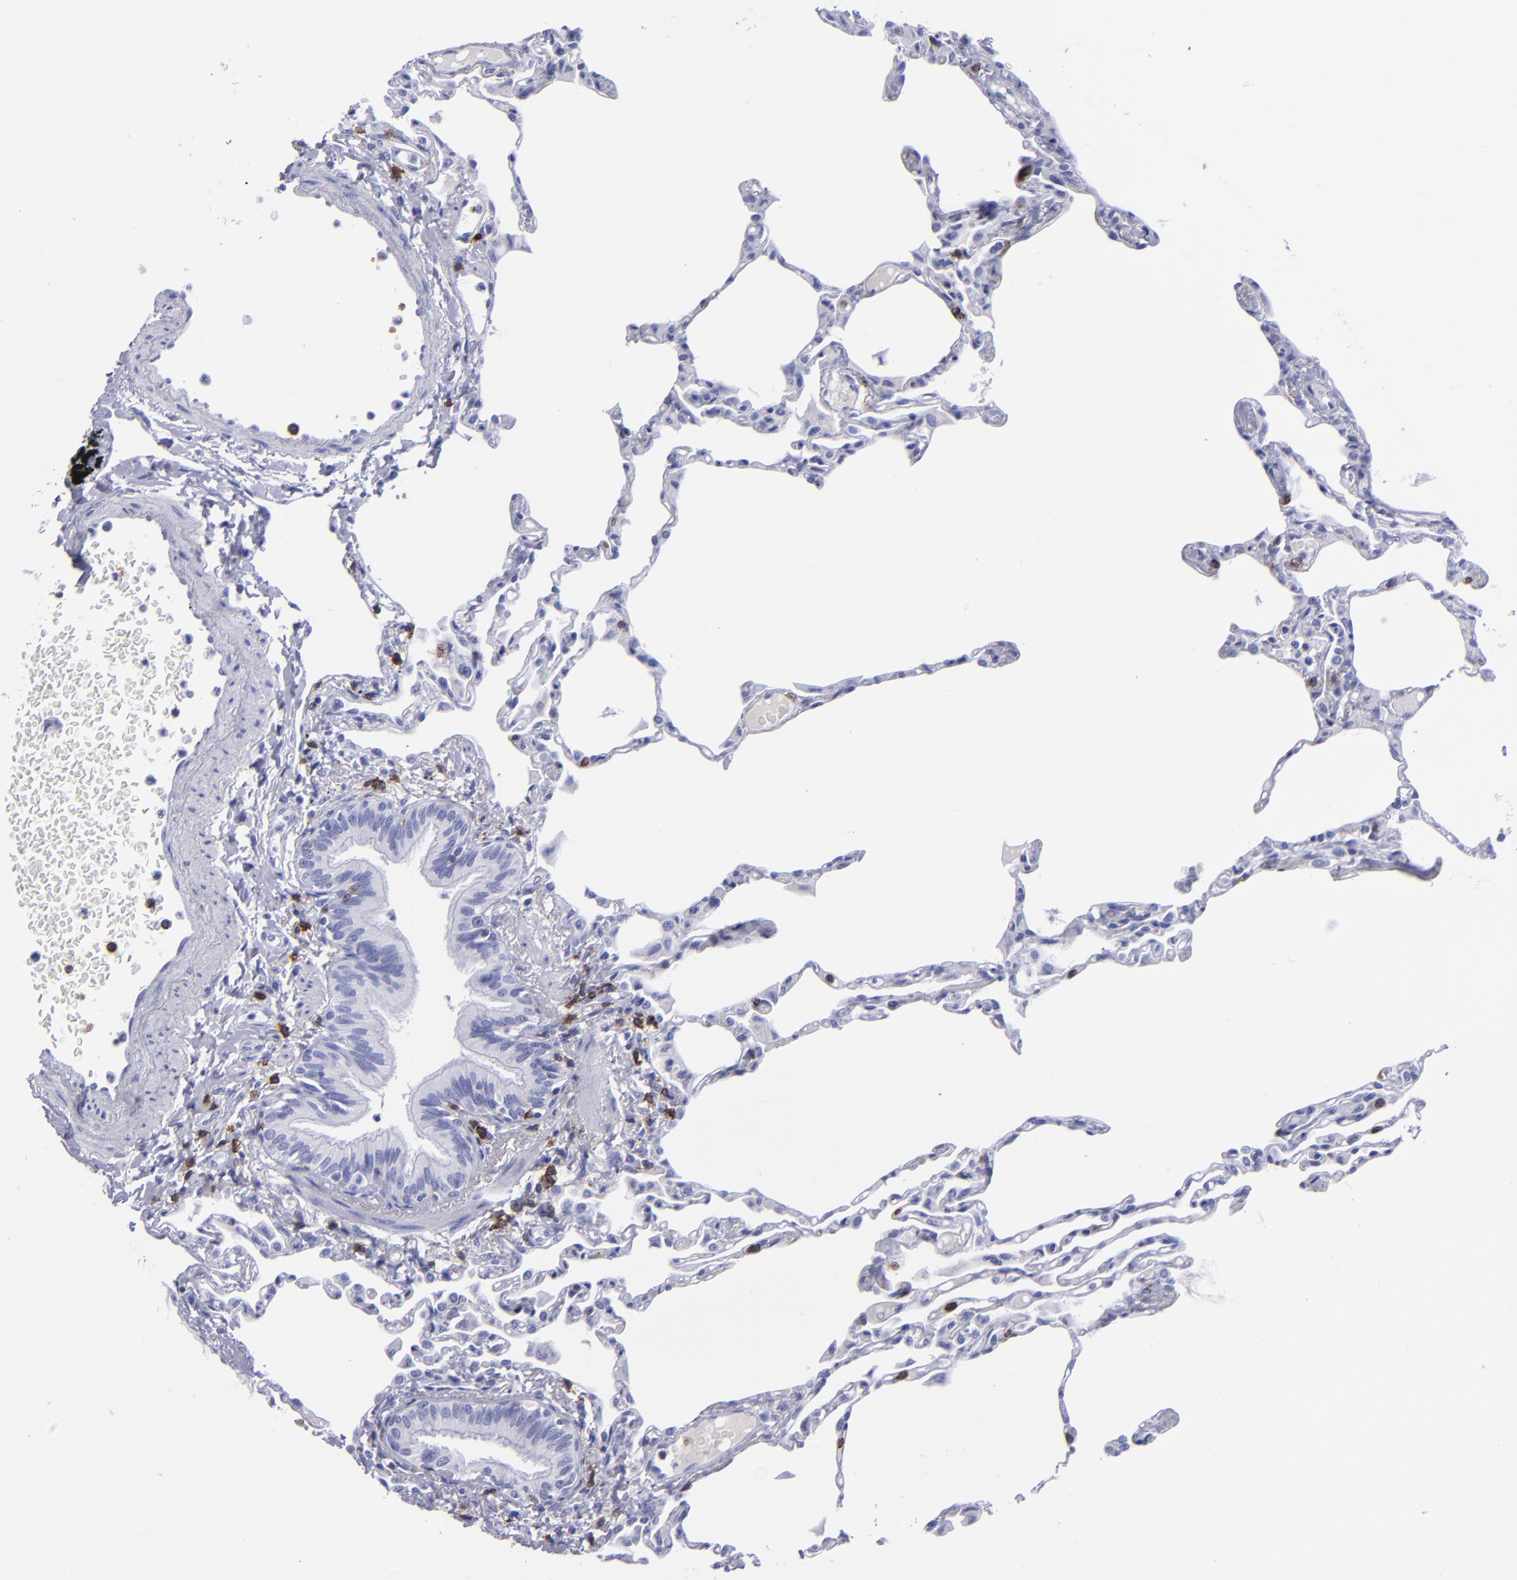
{"staining": {"intensity": "negative", "quantity": "none", "location": "none"}, "tissue": "lung", "cell_type": "Alveolar cells", "image_type": "normal", "snomed": [{"axis": "morphology", "description": "Normal tissue, NOS"}, {"axis": "topography", "description": "Lung"}], "caption": "Micrograph shows no significant protein positivity in alveolar cells of normal lung.", "gene": "CD6", "patient": {"sex": "female", "age": 49}}